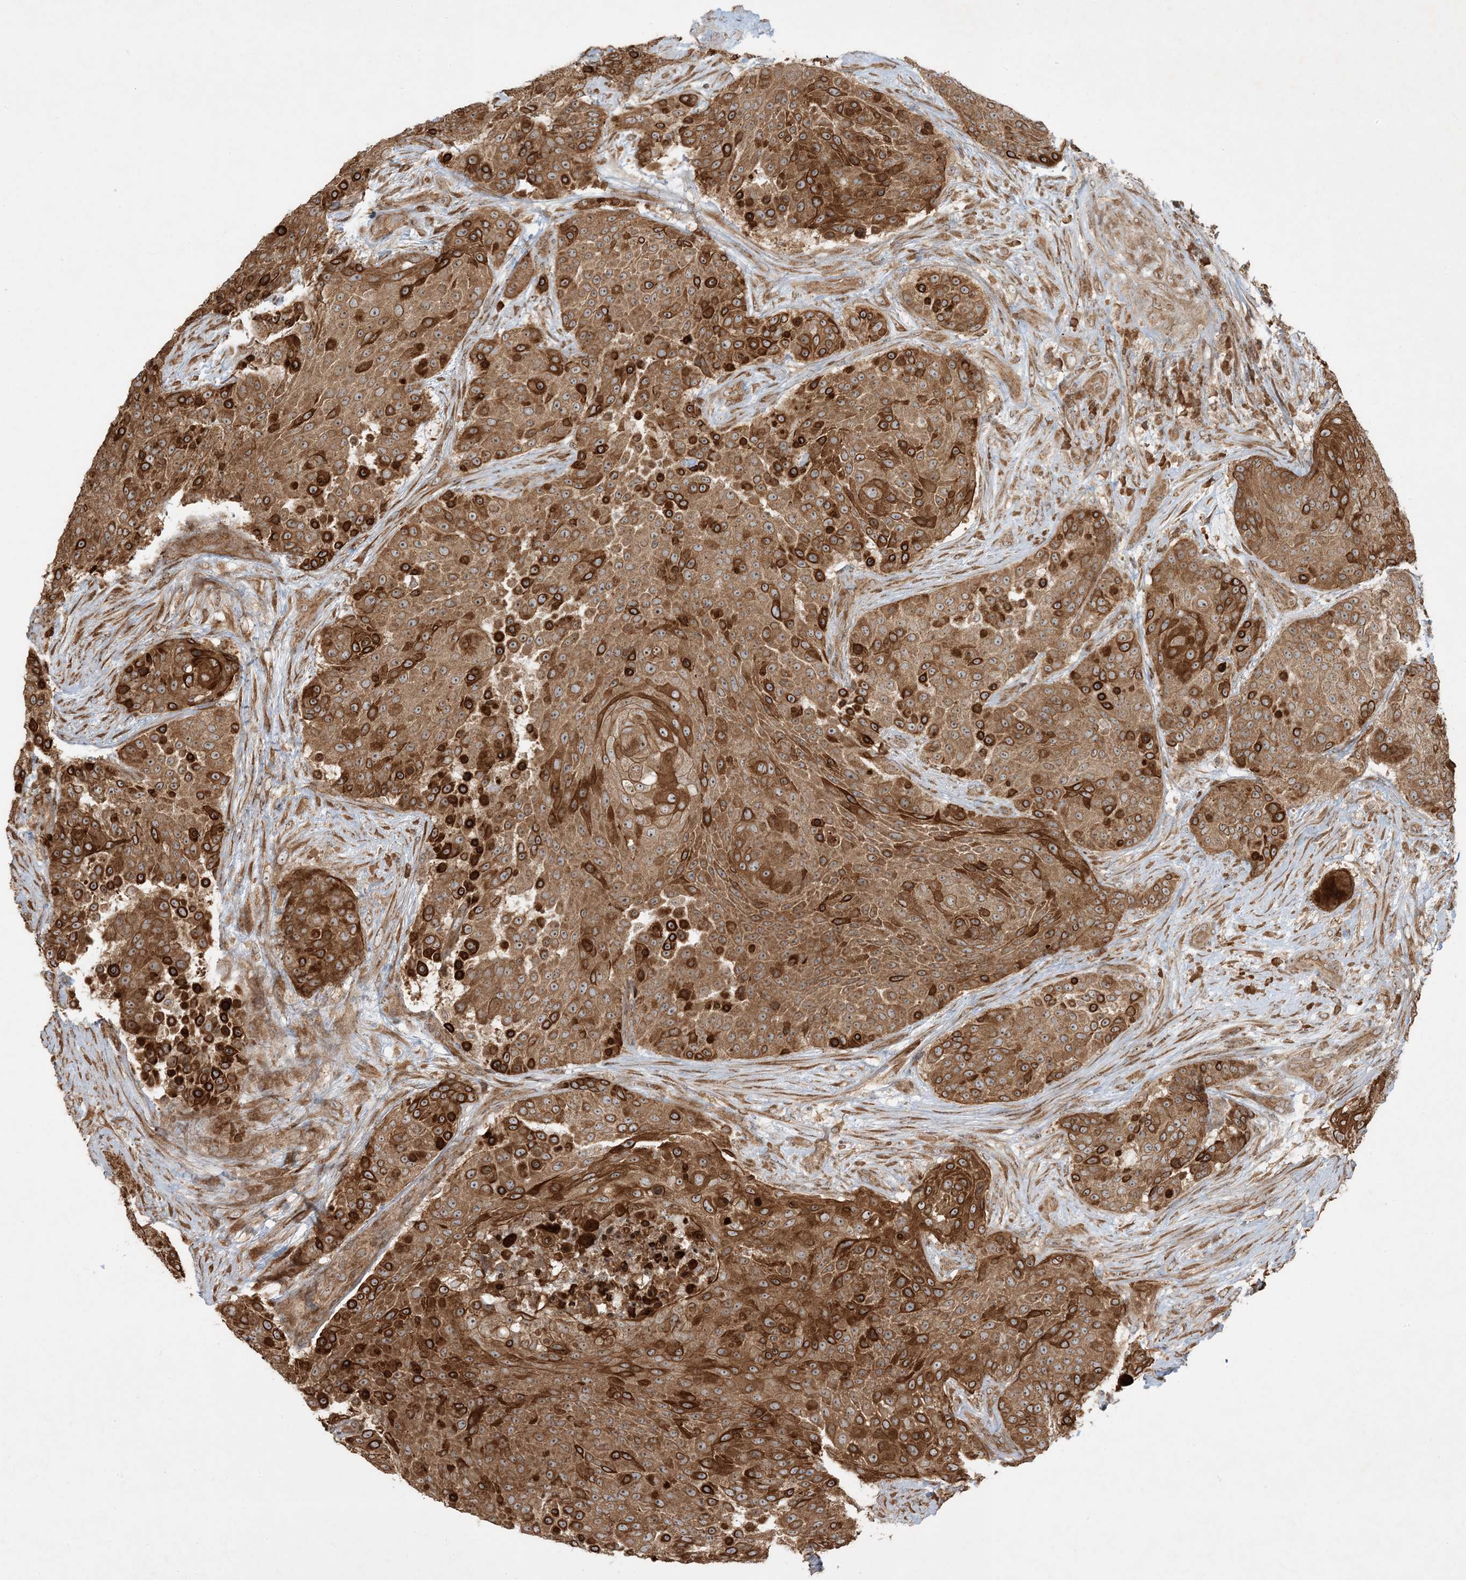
{"staining": {"intensity": "strong", "quantity": ">75%", "location": "cytoplasmic/membranous"}, "tissue": "urothelial cancer", "cell_type": "Tumor cells", "image_type": "cancer", "snomed": [{"axis": "morphology", "description": "Urothelial carcinoma, High grade"}, {"axis": "topography", "description": "Urinary bladder"}], "caption": "Tumor cells show high levels of strong cytoplasmic/membranous expression in about >75% of cells in high-grade urothelial carcinoma. (brown staining indicates protein expression, while blue staining denotes nuclei).", "gene": "COMMD8", "patient": {"sex": "female", "age": 63}}